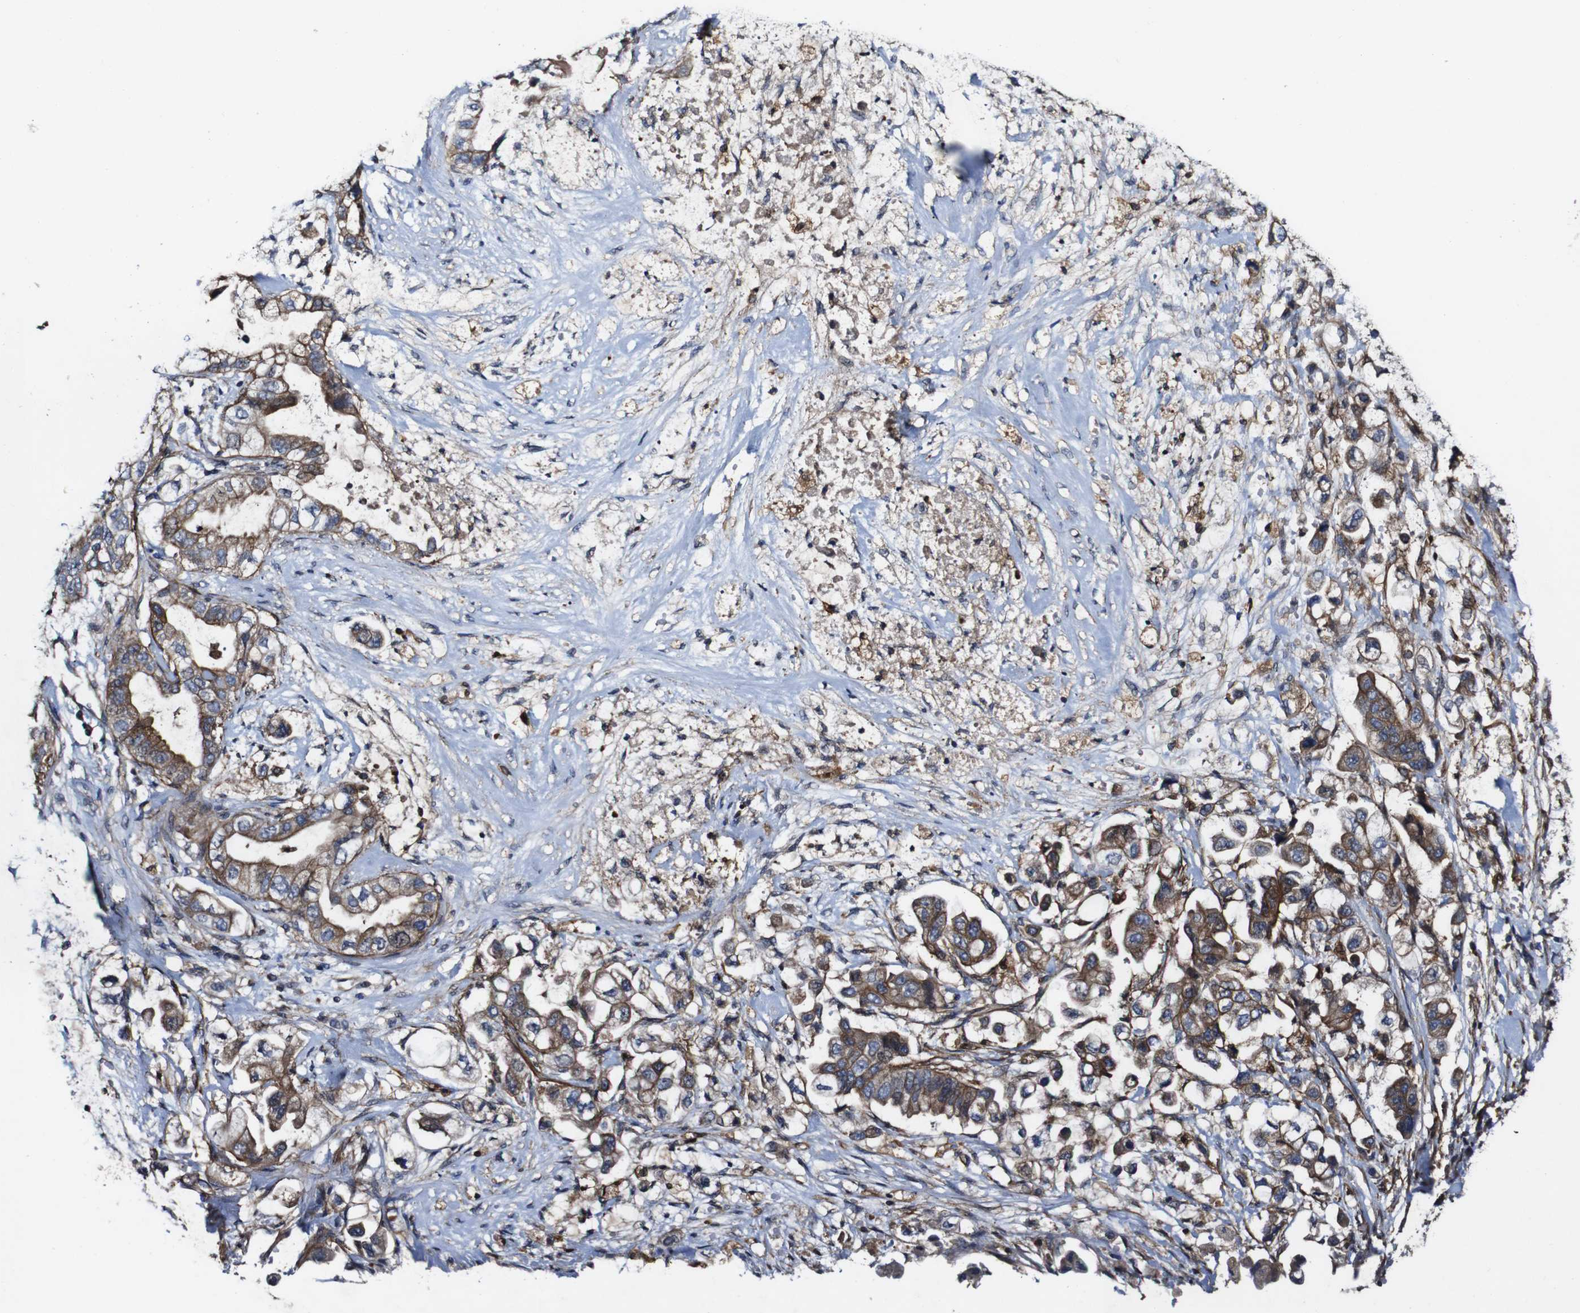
{"staining": {"intensity": "moderate", "quantity": ">75%", "location": "cytoplasmic/membranous"}, "tissue": "stomach cancer", "cell_type": "Tumor cells", "image_type": "cancer", "snomed": [{"axis": "morphology", "description": "Adenocarcinoma, NOS"}, {"axis": "topography", "description": "Stomach"}], "caption": "Brown immunohistochemical staining in stomach cancer demonstrates moderate cytoplasmic/membranous staining in about >75% of tumor cells.", "gene": "GSDME", "patient": {"sex": "male", "age": 62}}